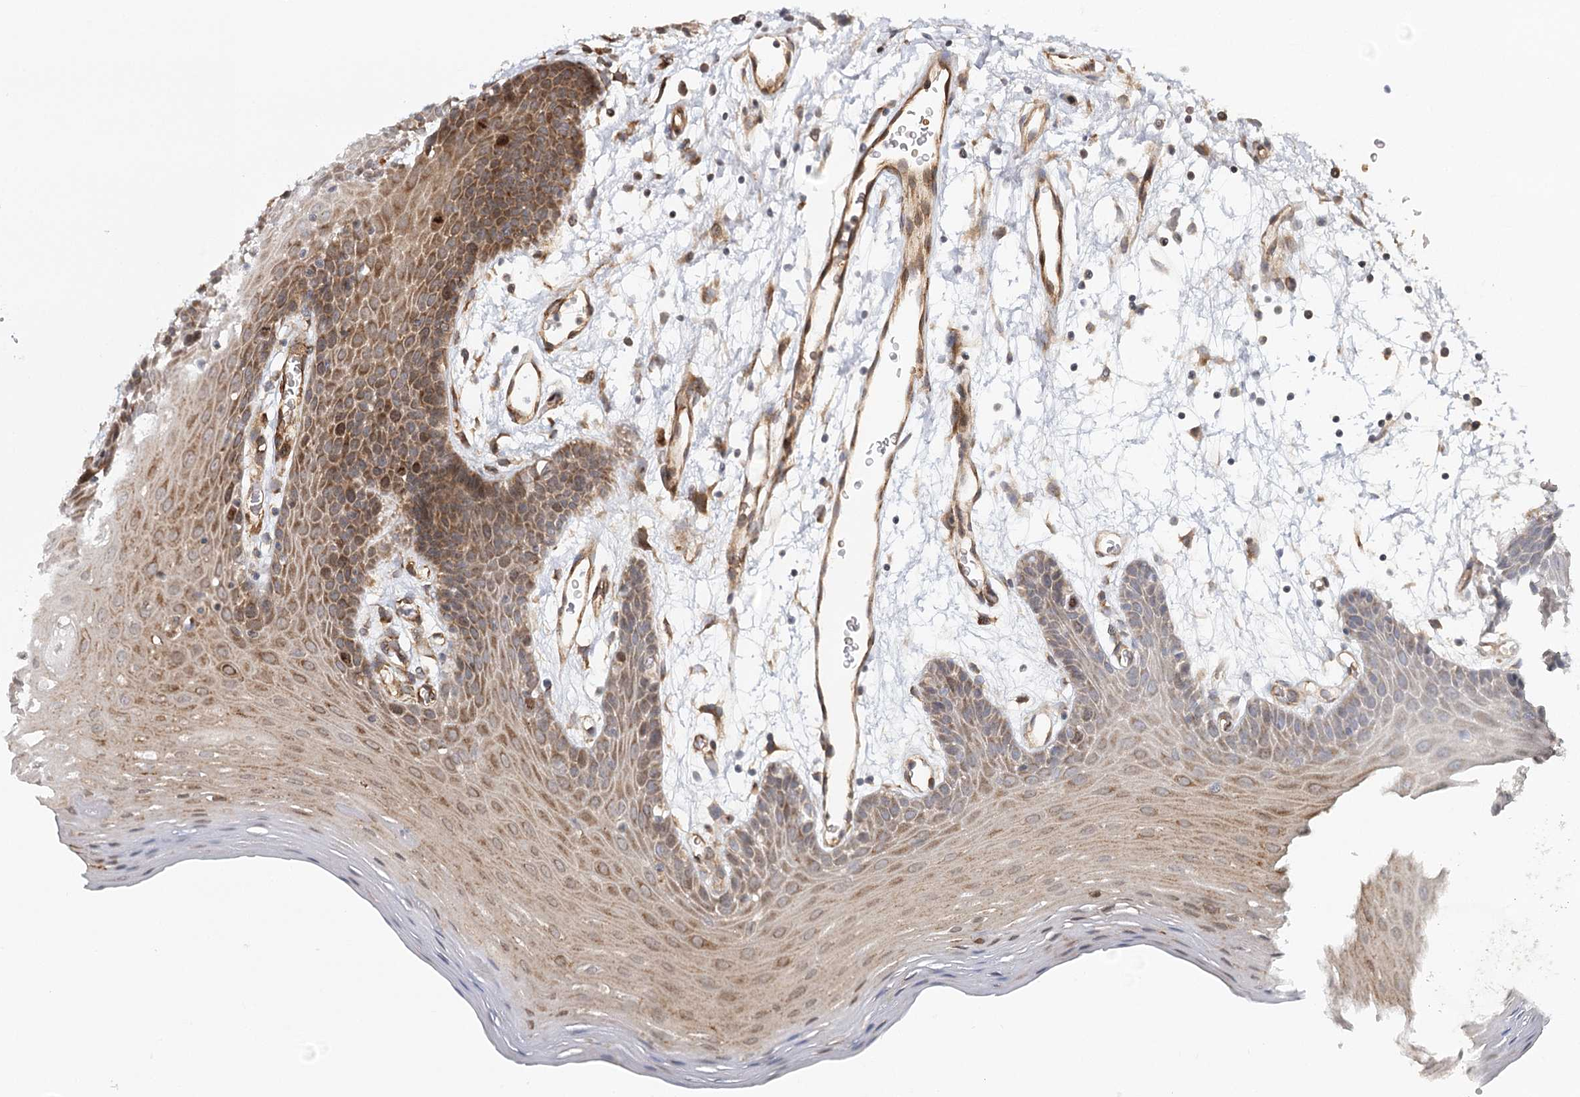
{"staining": {"intensity": "strong", "quantity": "25%-75%", "location": "cytoplasmic/membranous"}, "tissue": "oral mucosa", "cell_type": "Squamous epithelial cells", "image_type": "normal", "snomed": [{"axis": "morphology", "description": "Normal tissue, NOS"}, {"axis": "topography", "description": "Skeletal muscle"}, {"axis": "topography", "description": "Oral tissue"}, {"axis": "topography", "description": "Salivary gland"}, {"axis": "topography", "description": "Peripheral nerve tissue"}], "caption": "Immunohistochemistry micrograph of normal human oral mucosa stained for a protein (brown), which displays high levels of strong cytoplasmic/membranous staining in approximately 25%-75% of squamous epithelial cells.", "gene": "MKNK1", "patient": {"sex": "male", "age": 54}}